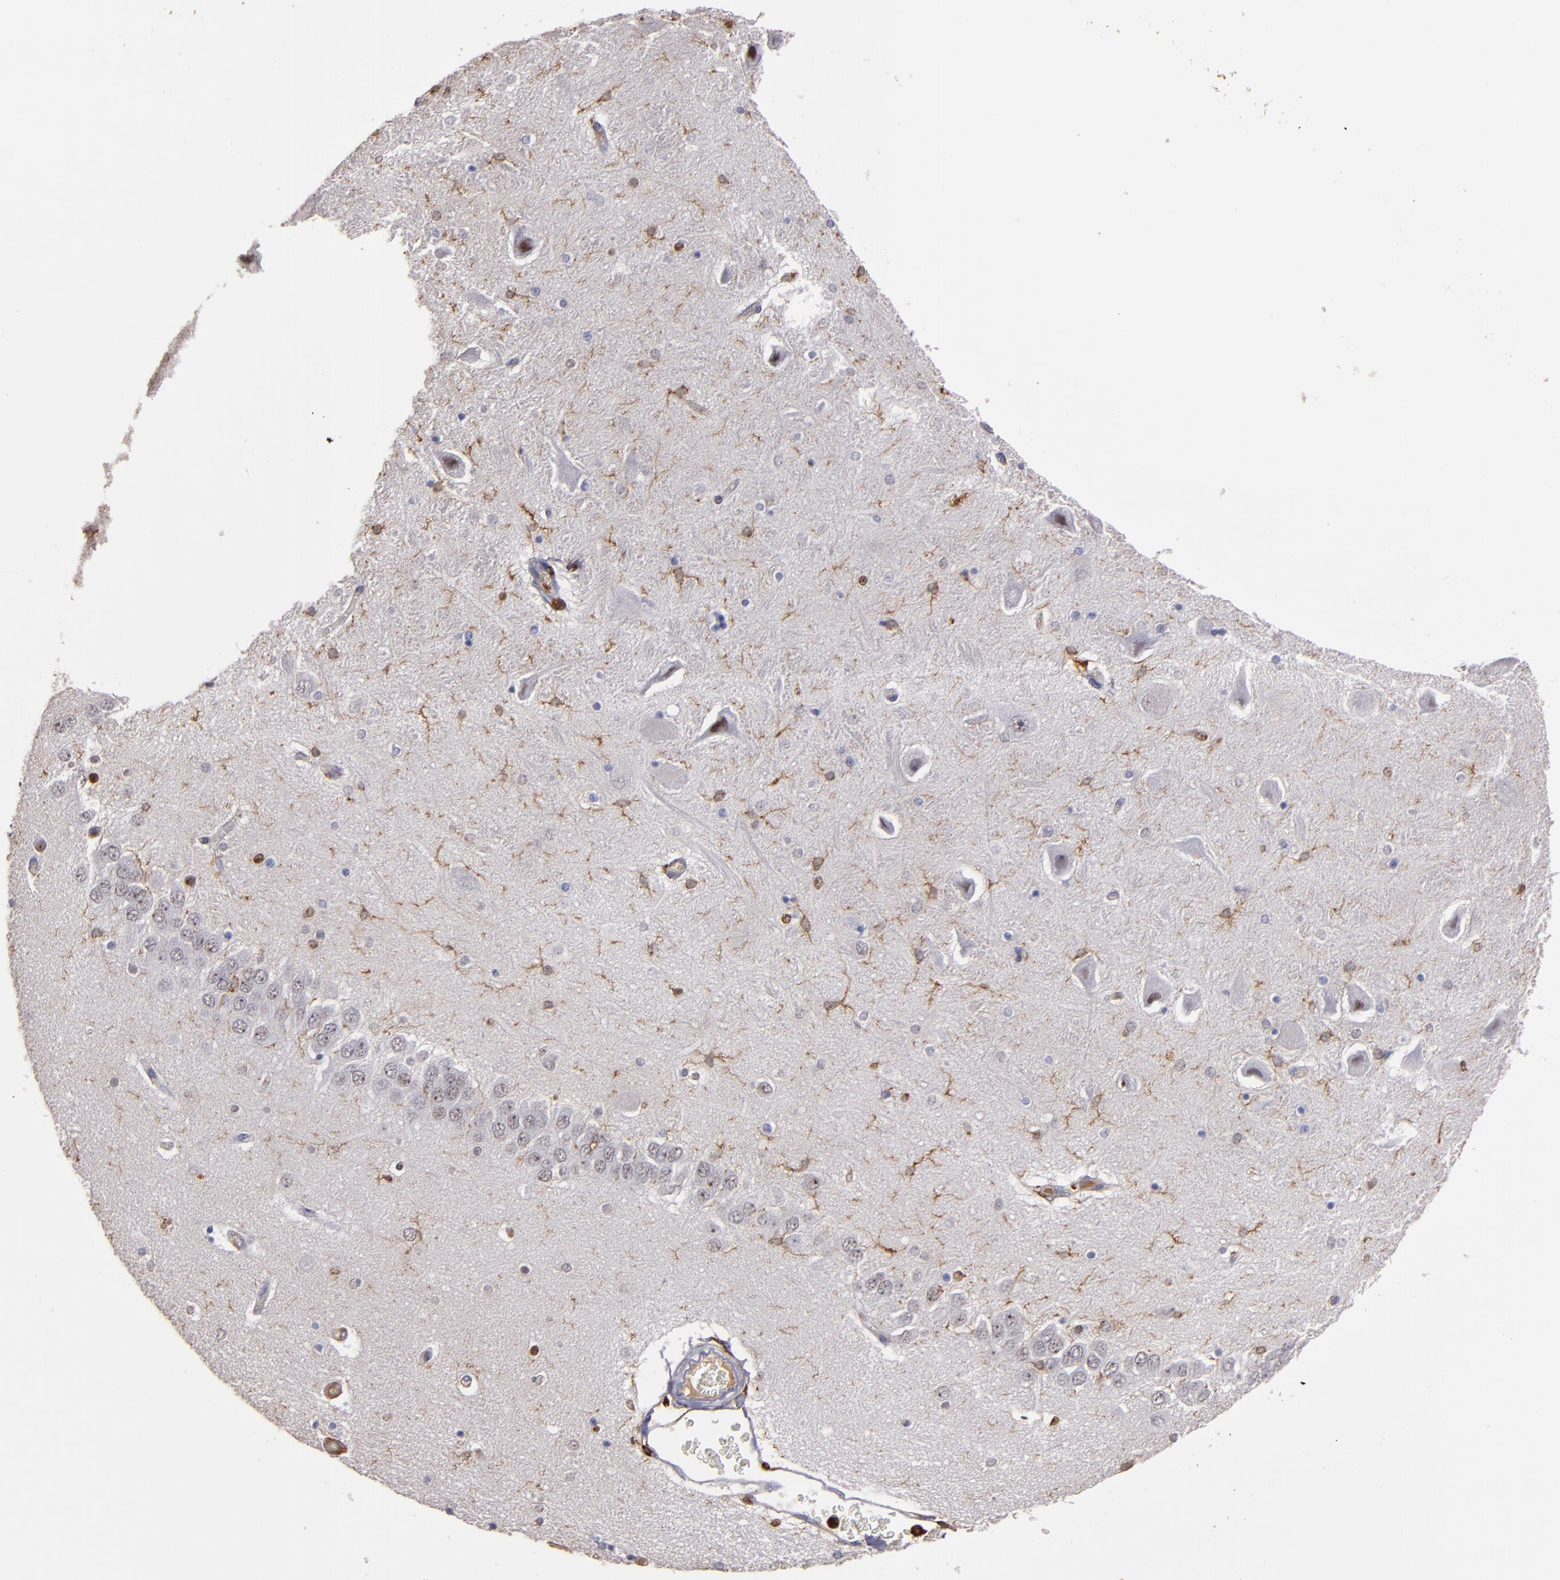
{"staining": {"intensity": "strong", "quantity": "<25%", "location": "nuclear"}, "tissue": "hippocampus", "cell_type": "Glial cells", "image_type": "normal", "snomed": [{"axis": "morphology", "description": "Normal tissue, NOS"}, {"axis": "topography", "description": "Hippocampus"}], "caption": "Strong nuclear staining for a protein is present in approximately <25% of glial cells of unremarkable hippocampus using immunohistochemistry.", "gene": "WAS", "patient": {"sex": "female", "age": 54}}